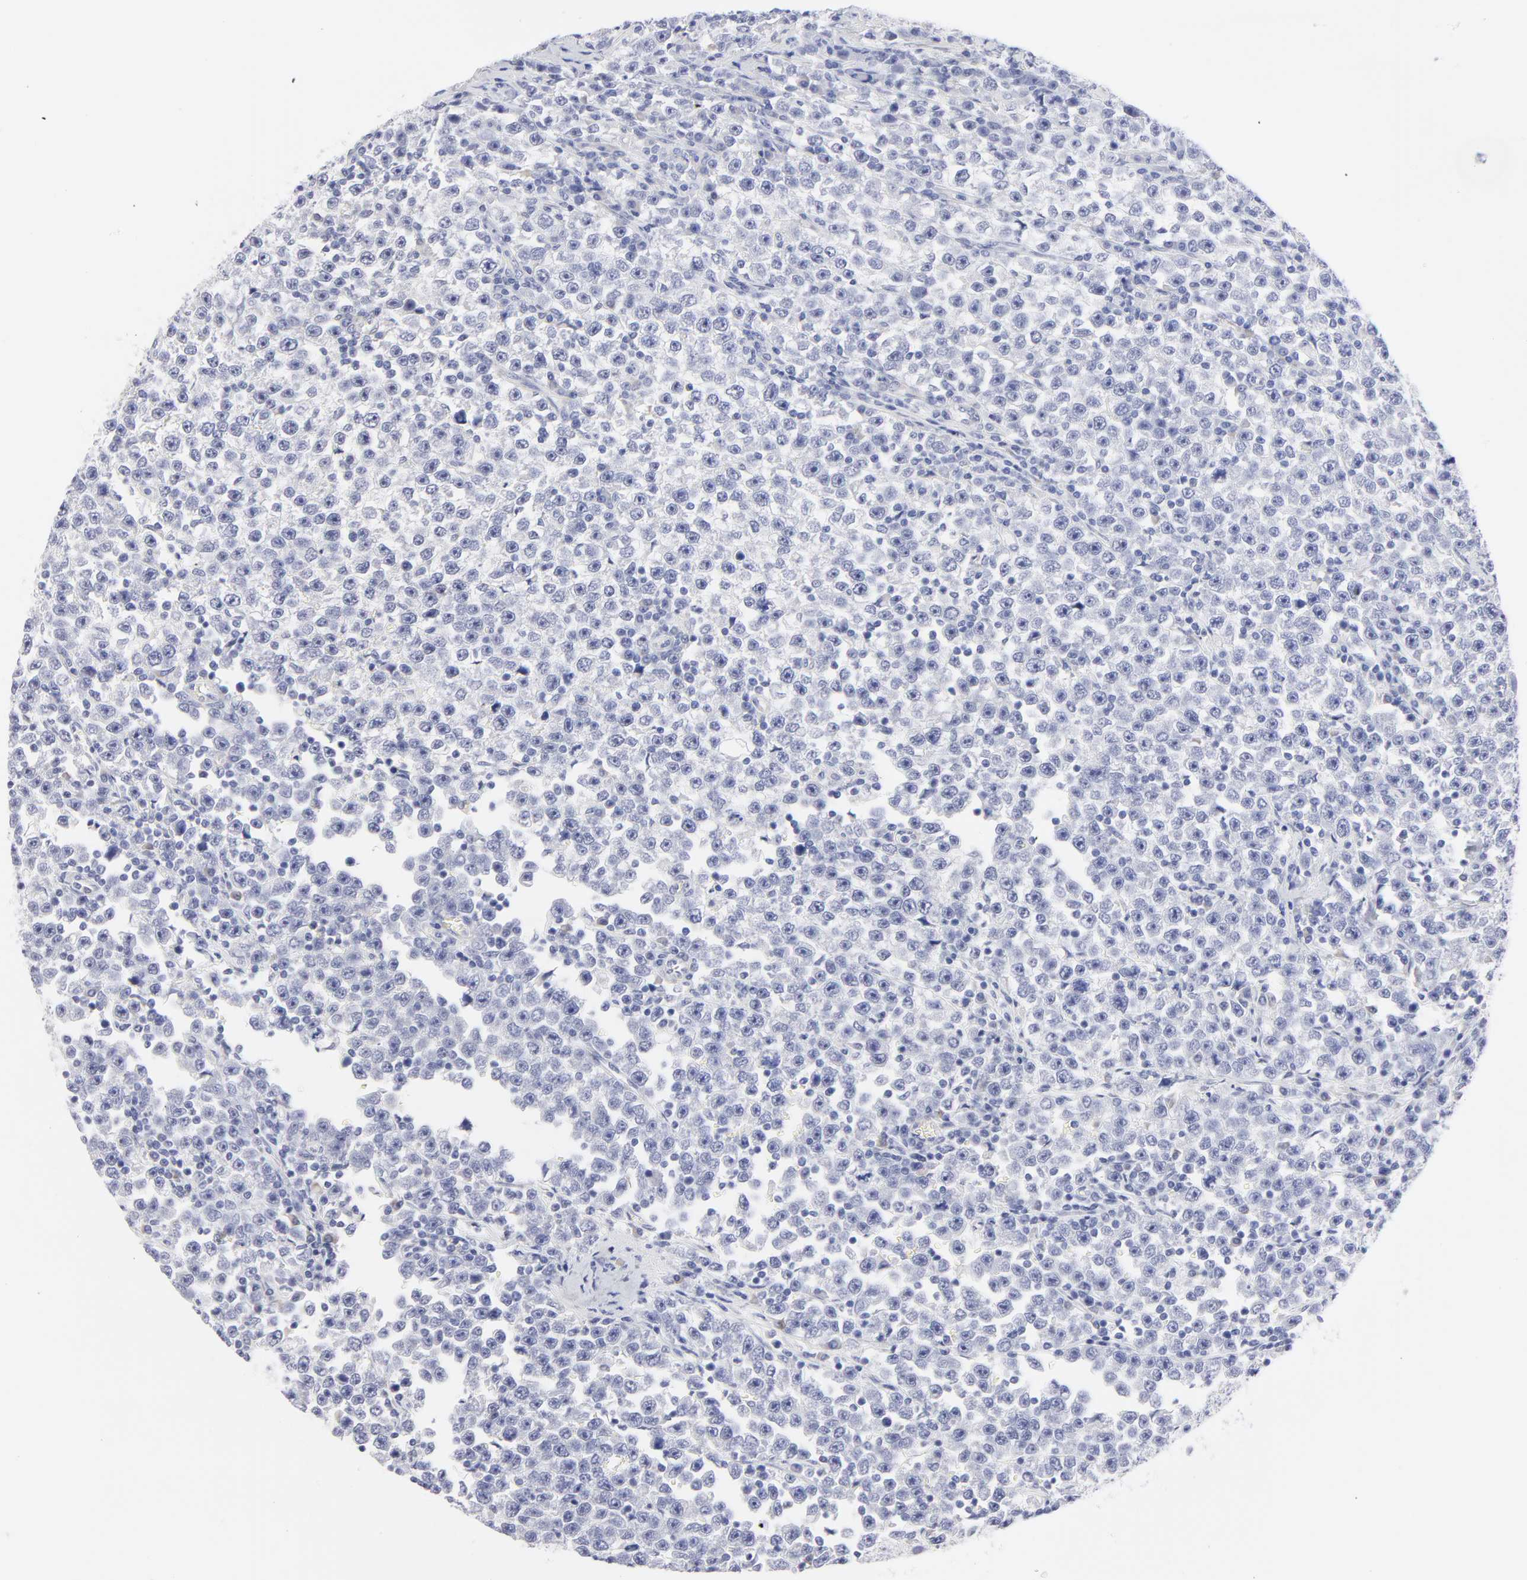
{"staining": {"intensity": "negative", "quantity": "none", "location": "none"}, "tissue": "testis cancer", "cell_type": "Tumor cells", "image_type": "cancer", "snomed": [{"axis": "morphology", "description": "Seminoma, NOS"}, {"axis": "topography", "description": "Testis"}], "caption": "Histopathology image shows no protein expression in tumor cells of testis cancer (seminoma) tissue.", "gene": "DUSP9", "patient": {"sex": "male", "age": 43}}